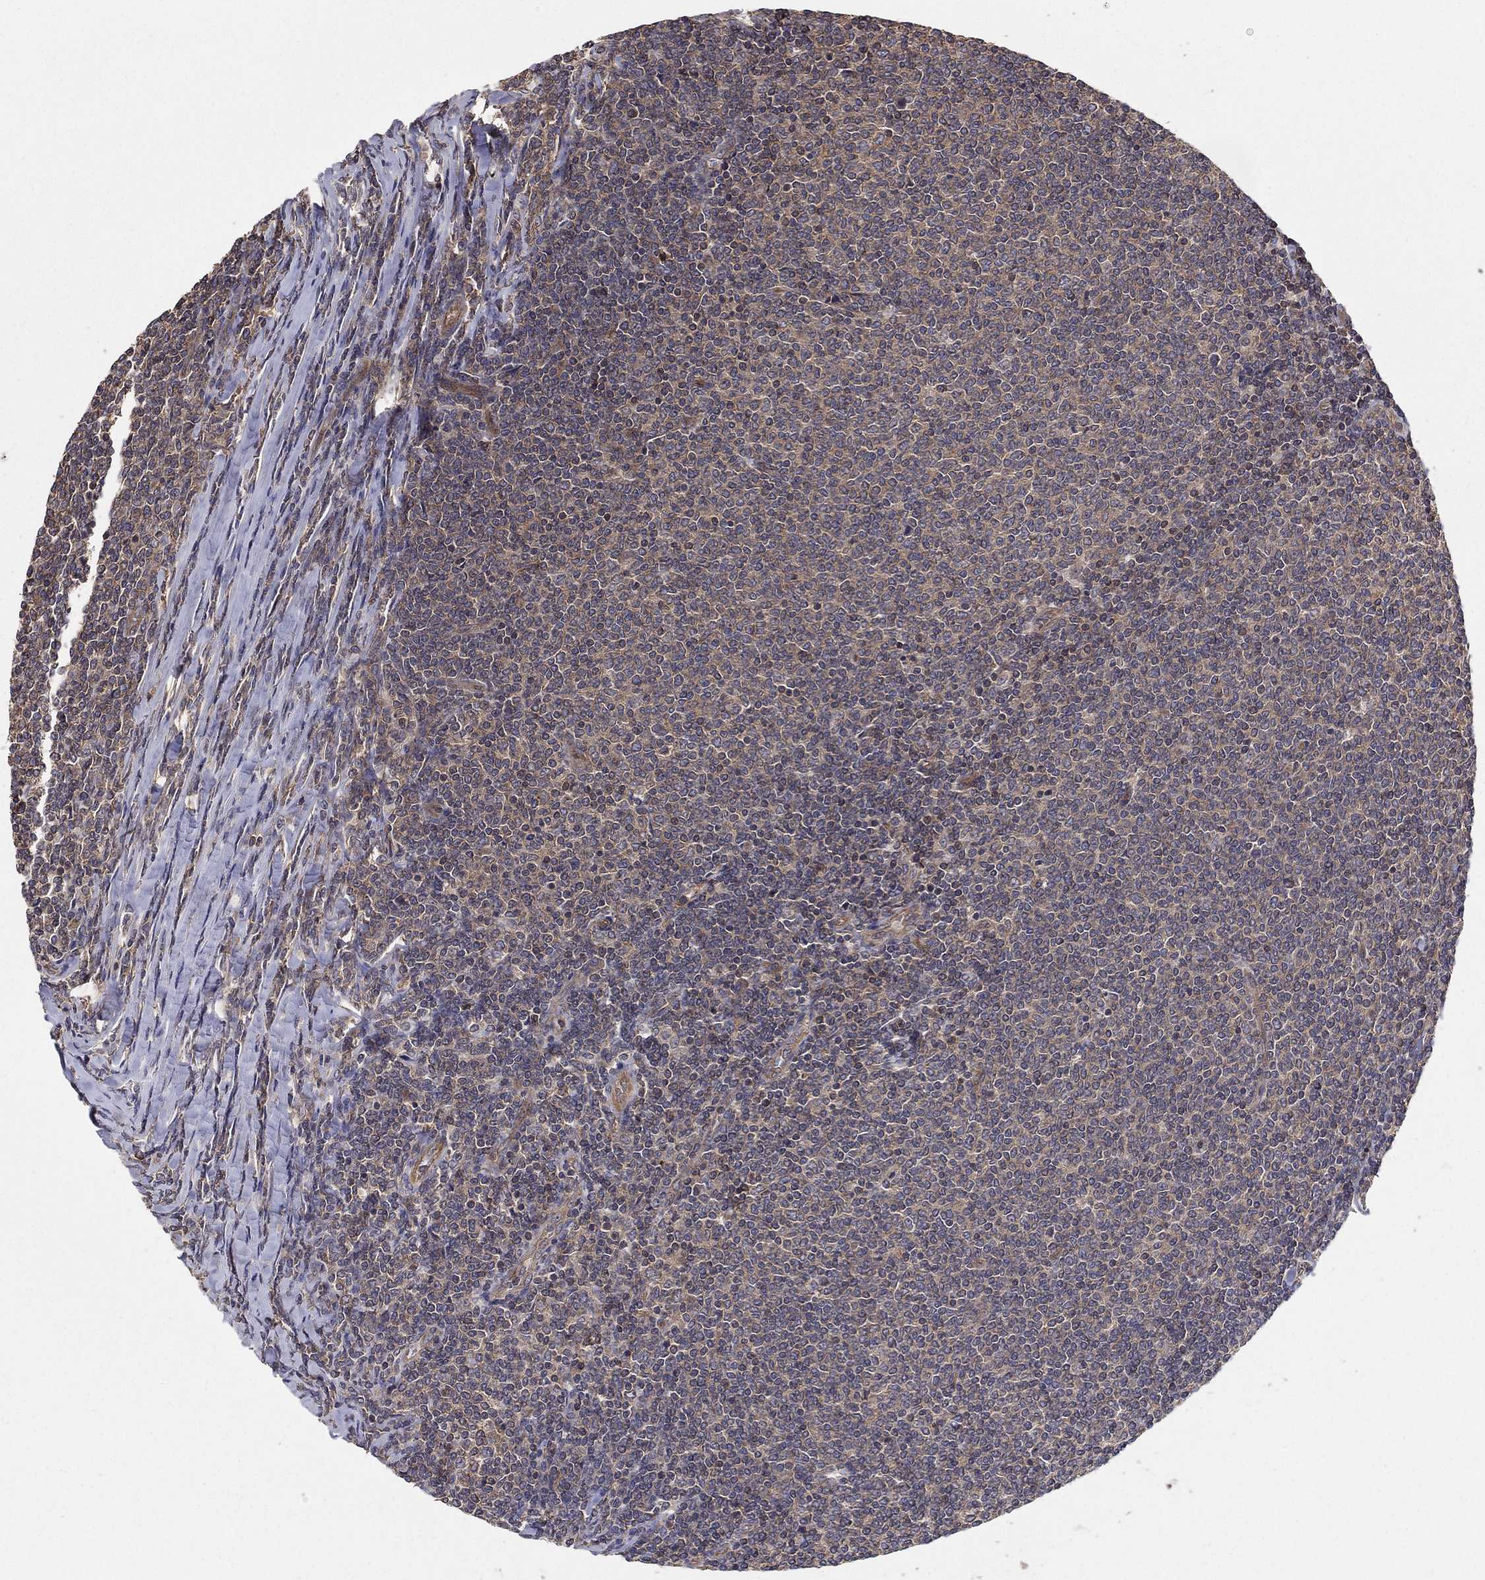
{"staining": {"intensity": "weak", "quantity": ">75%", "location": "cytoplasmic/membranous"}, "tissue": "lymphoma", "cell_type": "Tumor cells", "image_type": "cancer", "snomed": [{"axis": "morphology", "description": "Malignant lymphoma, non-Hodgkin's type, Low grade"}, {"axis": "topography", "description": "Lymph node"}], "caption": "Immunohistochemistry (IHC) (DAB (3,3'-diaminobenzidine)) staining of human low-grade malignant lymphoma, non-Hodgkin's type exhibits weak cytoplasmic/membranous protein positivity in approximately >75% of tumor cells. The protein is stained brown, and the nuclei are stained in blue (DAB IHC with brightfield microscopy, high magnification).", "gene": "BMERB1", "patient": {"sex": "male", "age": 52}}